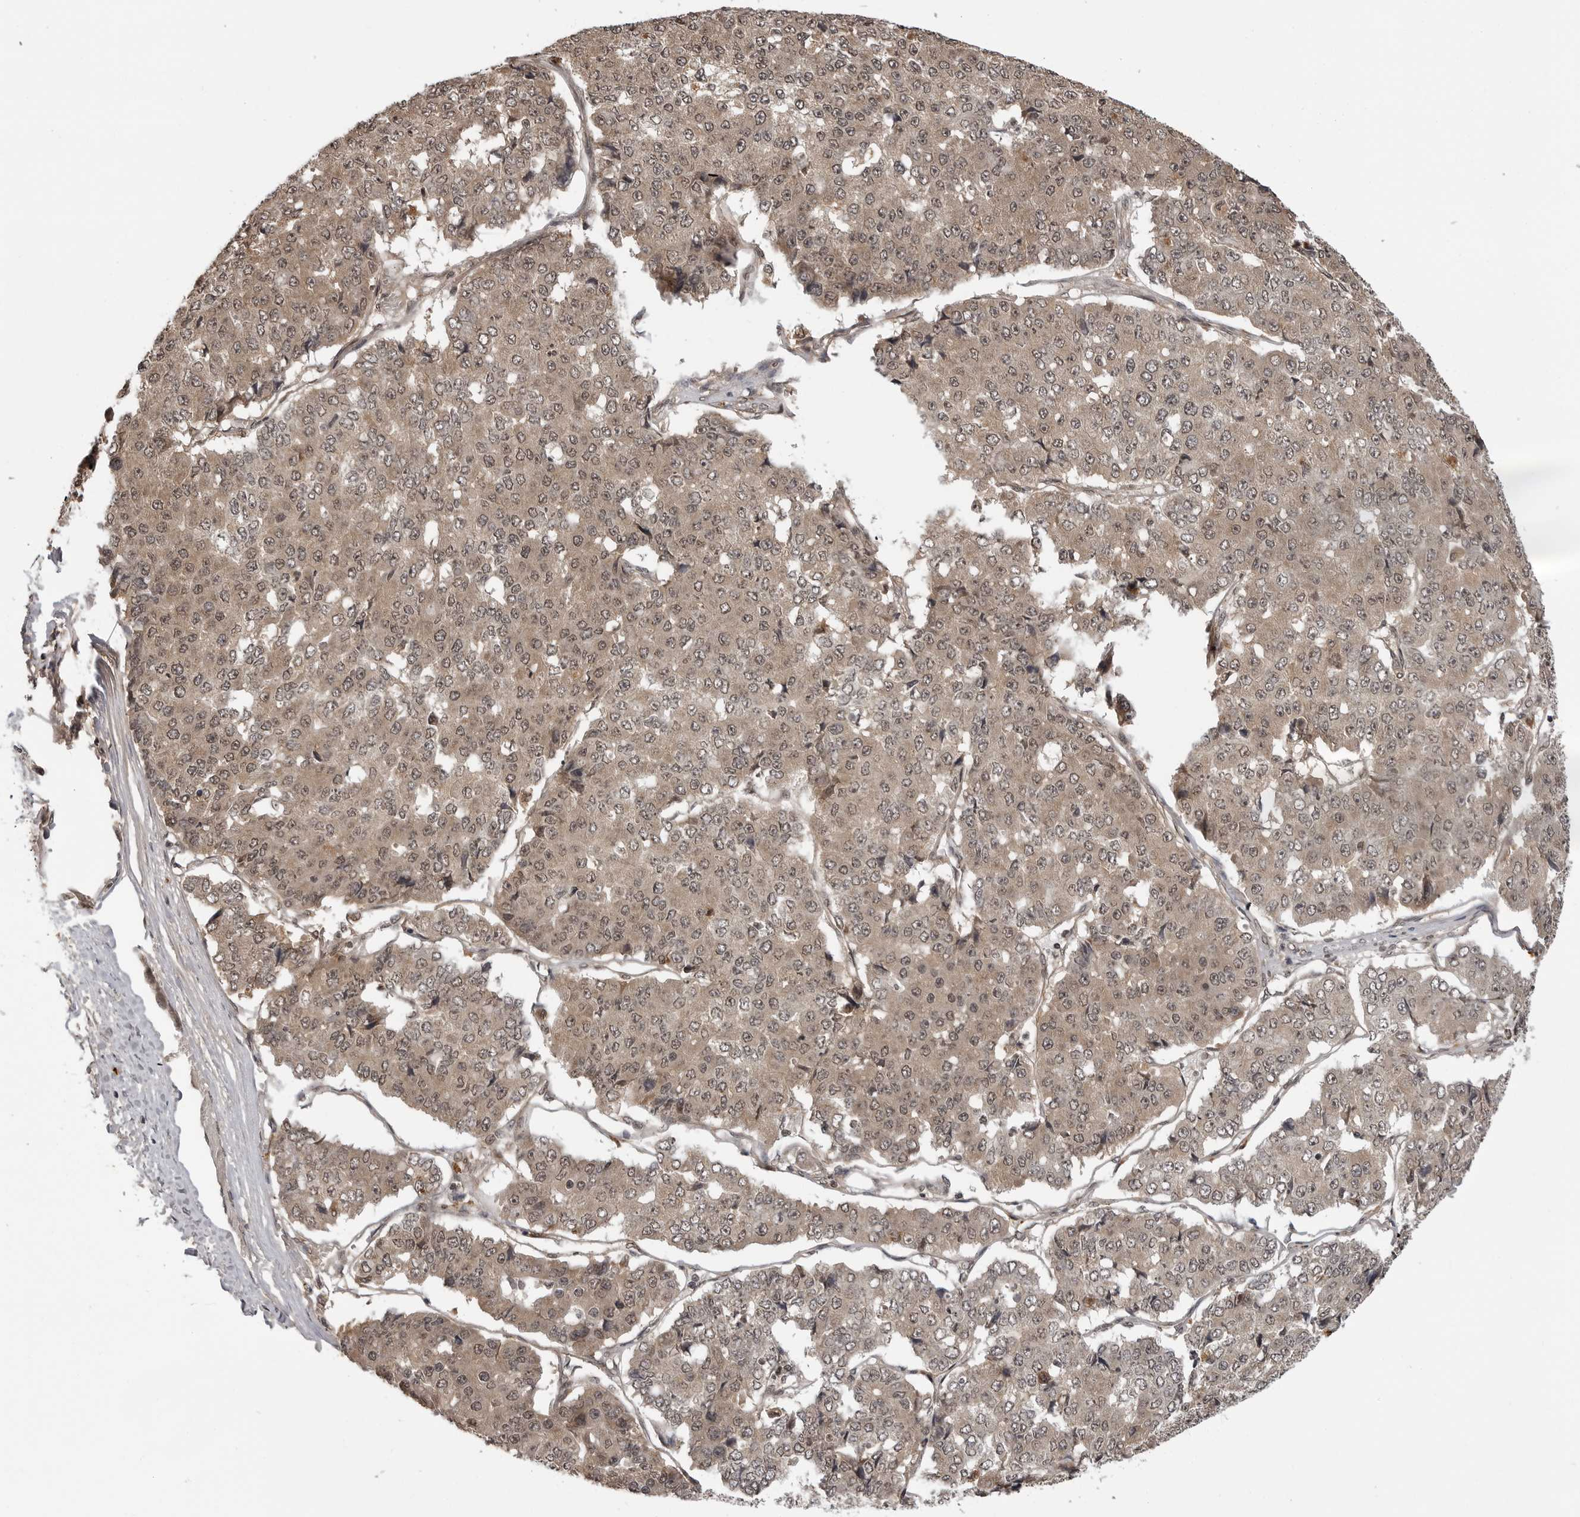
{"staining": {"intensity": "weak", "quantity": "25%-75%", "location": "cytoplasmic/membranous,nuclear"}, "tissue": "pancreatic cancer", "cell_type": "Tumor cells", "image_type": "cancer", "snomed": [{"axis": "morphology", "description": "Adenocarcinoma, NOS"}, {"axis": "topography", "description": "Pancreas"}], "caption": "Immunohistochemical staining of pancreatic cancer (adenocarcinoma) demonstrates low levels of weak cytoplasmic/membranous and nuclear protein staining in approximately 25%-75% of tumor cells.", "gene": "IL24", "patient": {"sex": "male", "age": 50}}